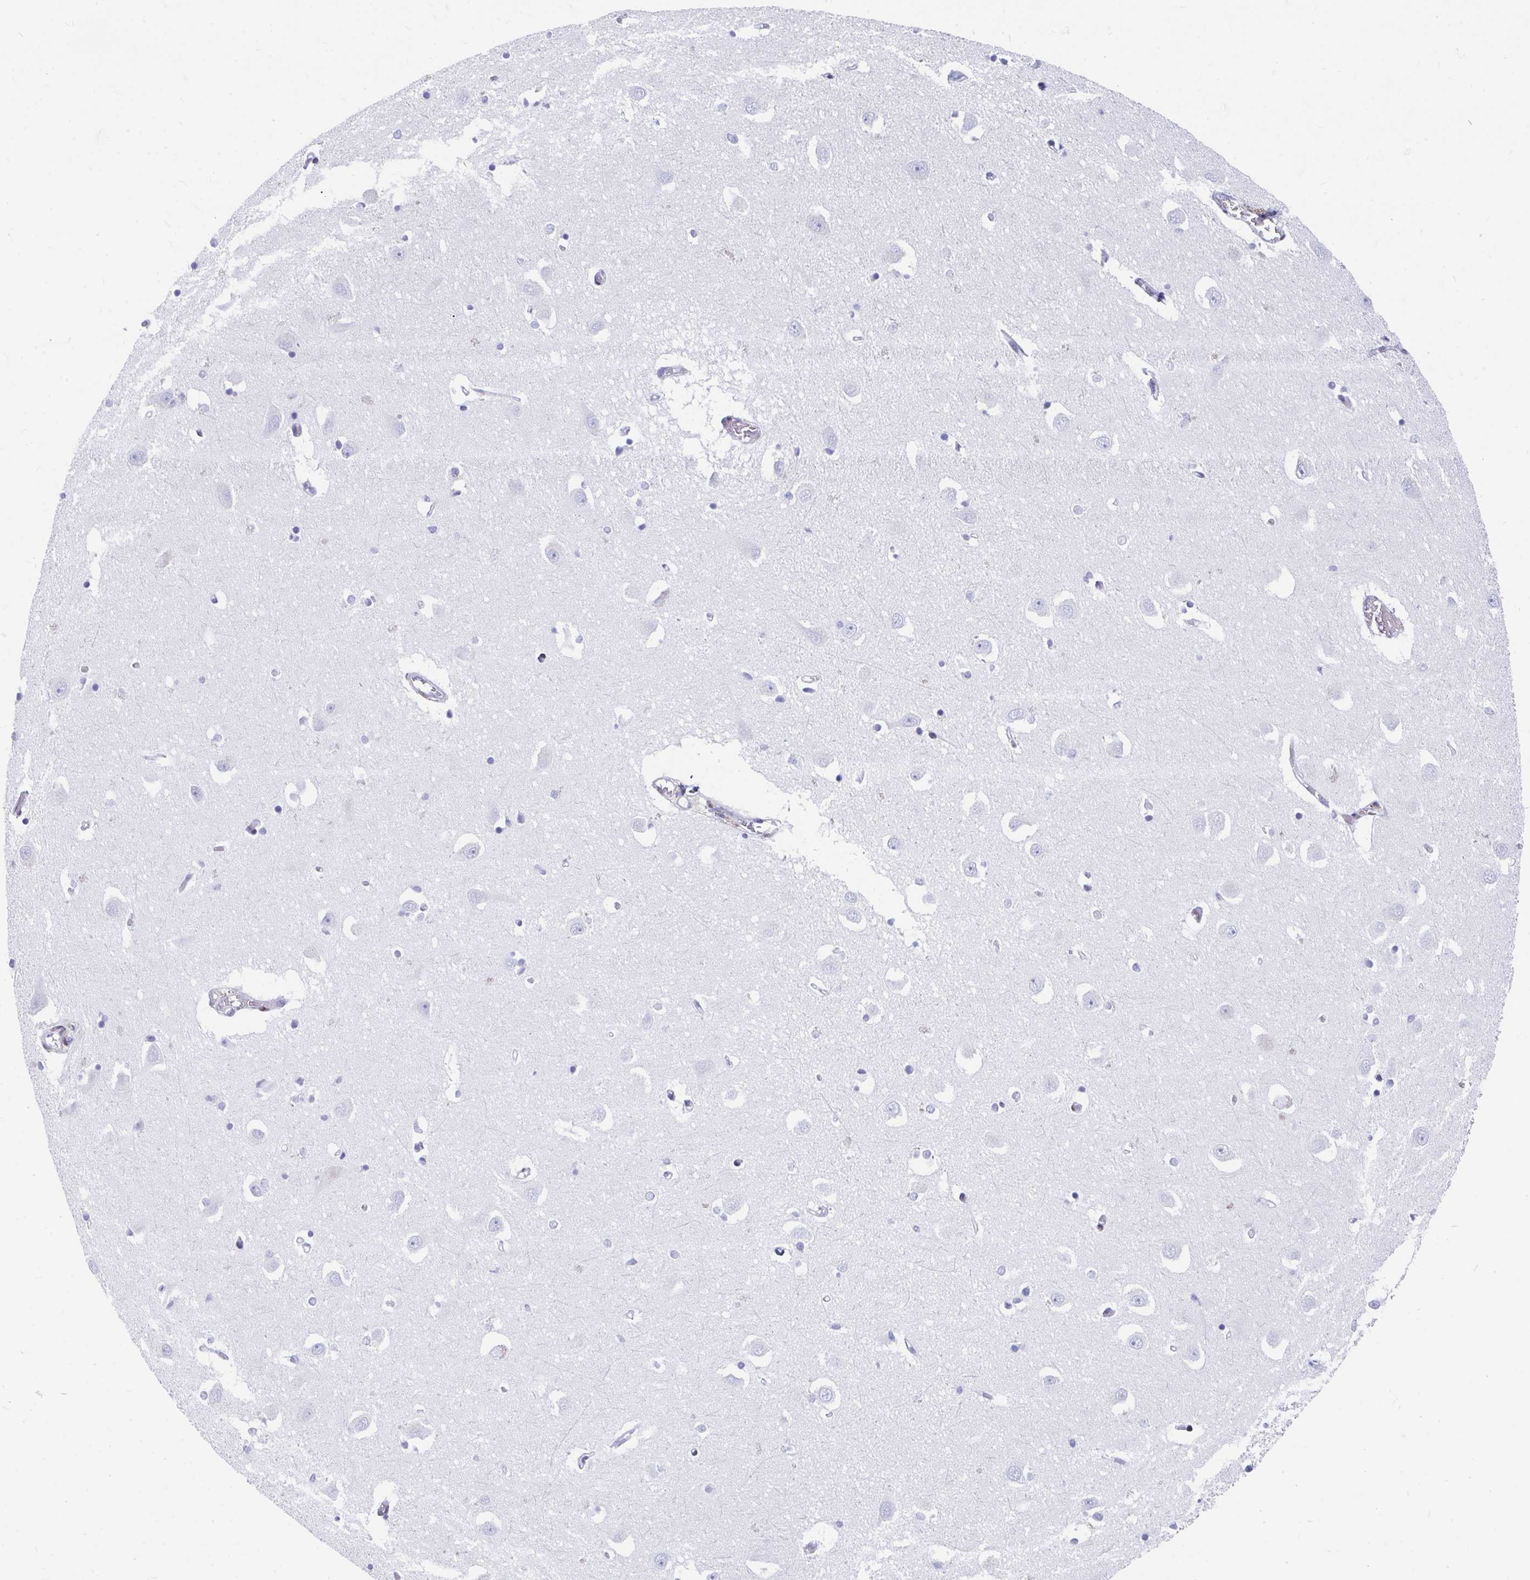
{"staining": {"intensity": "negative", "quantity": "none", "location": "none"}, "tissue": "caudate", "cell_type": "Glial cells", "image_type": "normal", "snomed": [{"axis": "morphology", "description": "Normal tissue, NOS"}, {"axis": "topography", "description": "Lateral ventricle wall"}, {"axis": "topography", "description": "Hippocampus"}], "caption": "The immunohistochemistry photomicrograph has no significant expression in glial cells of caudate. The staining is performed using DAB (3,3'-diaminobenzidine) brown chromogen with nuclei counter-stained in using hematoxylin.", "gene": "RBPMS", "patient": {"sex": "female", "age": 63}}